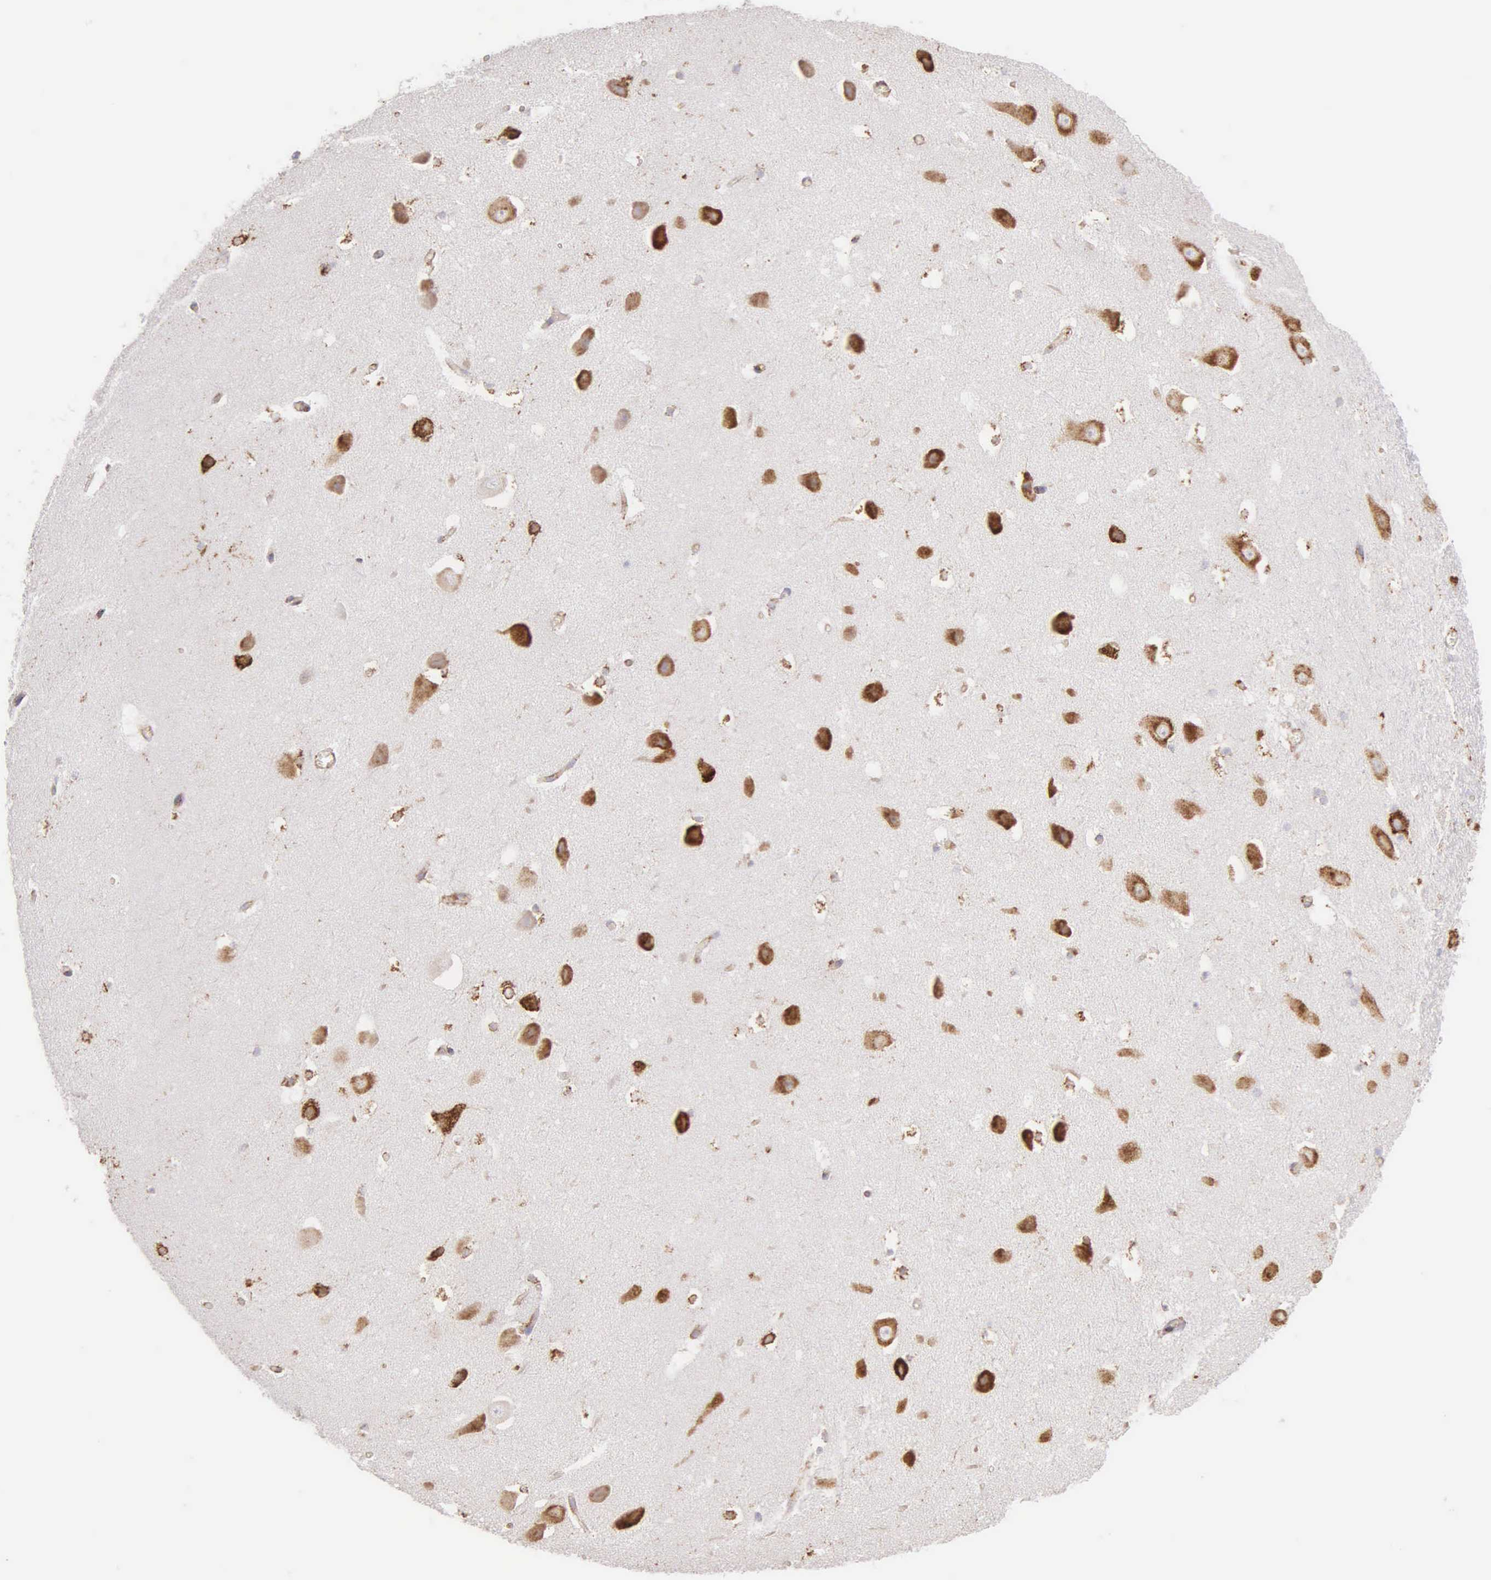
{"staining": {"intensity": "weak", "quantity": "<25%", "location": "cytoplasmic/membranous"}, "tissue": "hippocampus", "cell_type": "Glial cells", "image_type": "normal", "snomed": [{"axis": "morphology", "description": "Normal tissue, NOS"}, {"axis": "topography", "description": "Hippocampus"}], "caption": "Hippocampus stained for a protein using IHC exhibits no staining glial cells.", "gene": "CKAP4", "patient": {"sex": "male", "age": 45}}